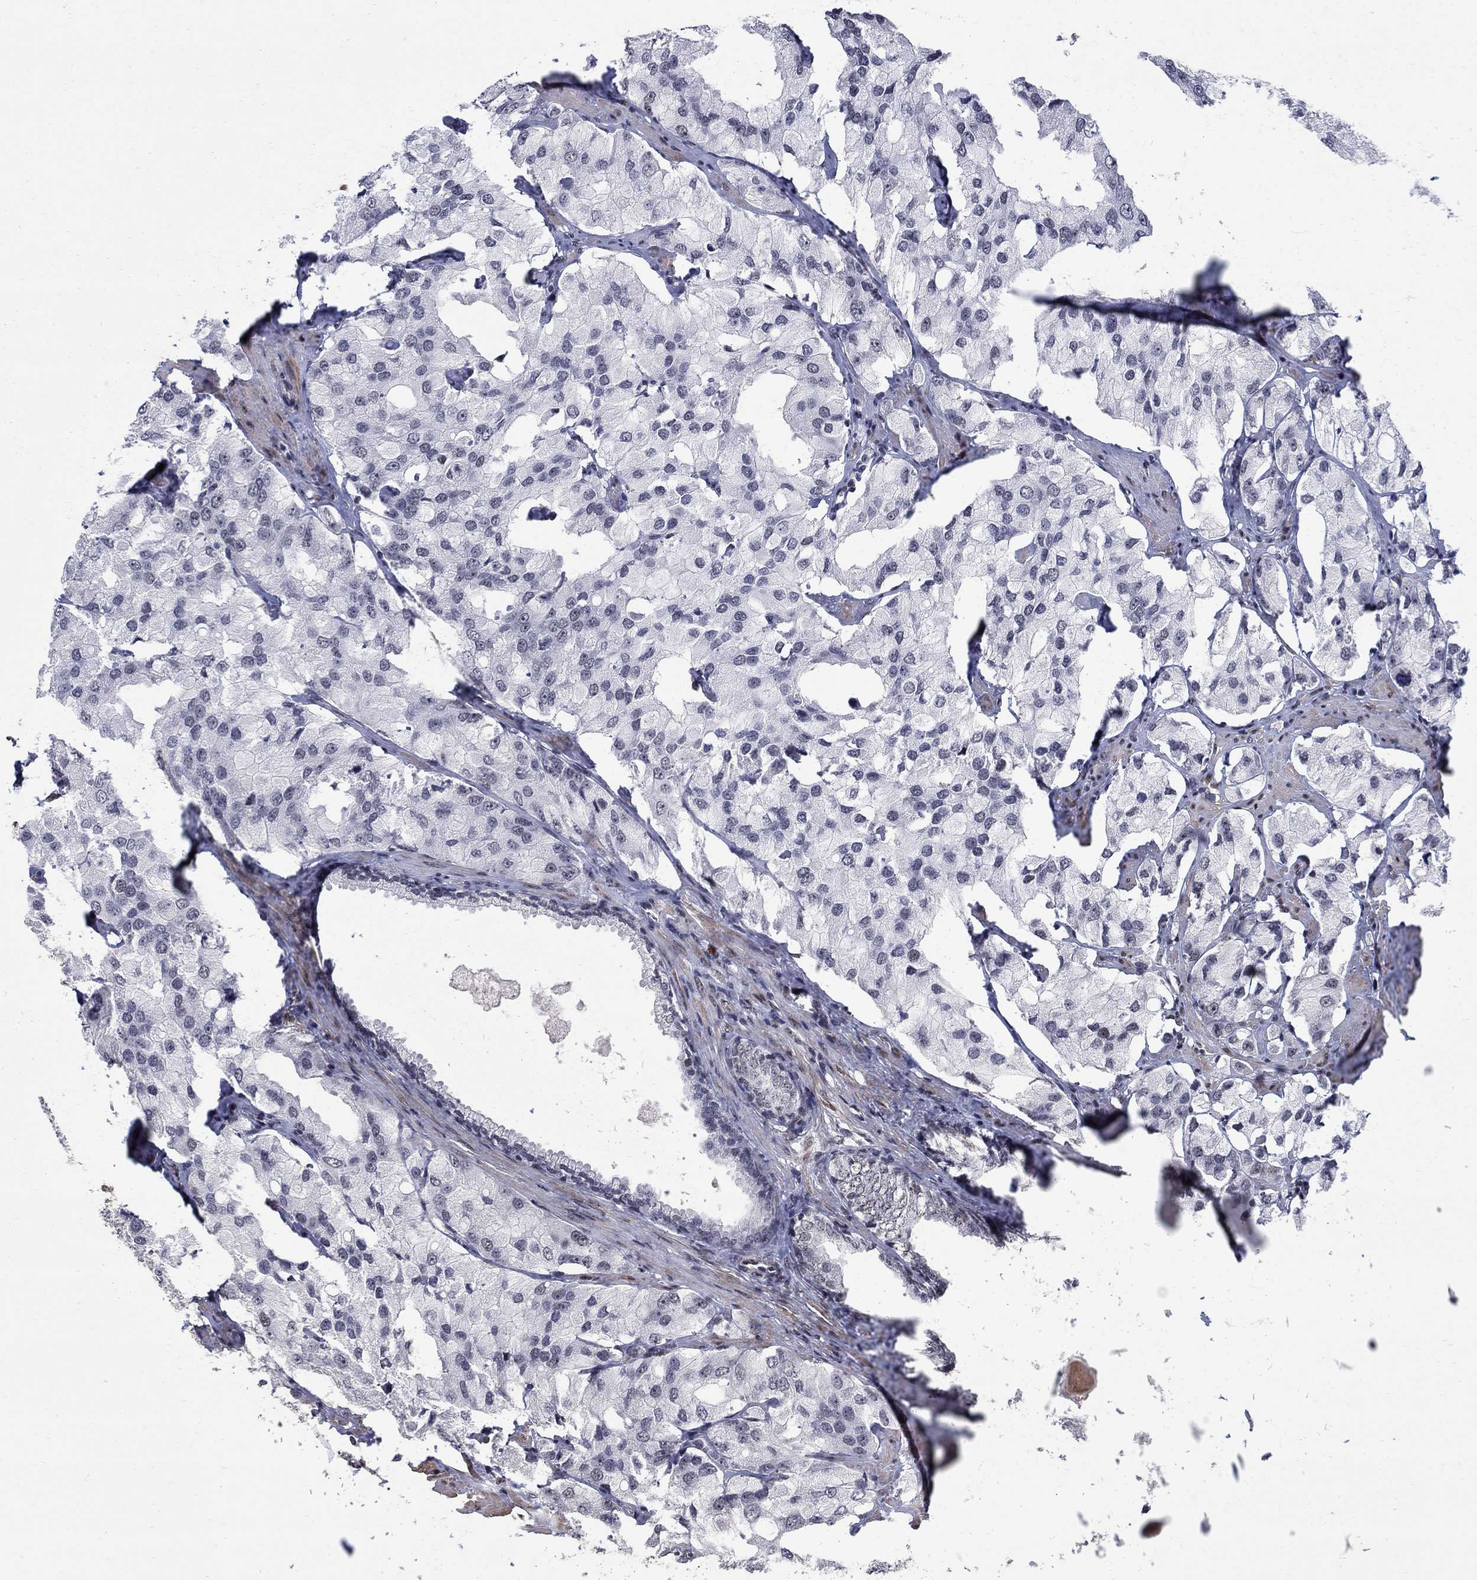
{"staining": {"intensity": "negative", "quantity": "none", "location": "none"}, "tissue": "prostate cancer", "cell_type": "Tumor cells", "image_type": "cancer", "snomed": [{"axis": "morphology", "description": "Adenocarcinoma, NOS"}, {"axis": "topography", "description": "Prostate and seminal vesicle, NOS"}, {"axis": "topography", "description": "Prostate"}], "caption": "Immunohistochemical staining of human adenocarcinoma (prostate) displays no significant positivity in tumor cells.", "gene": "PNISR", "patient": {"sex": "male", "age": 64}}